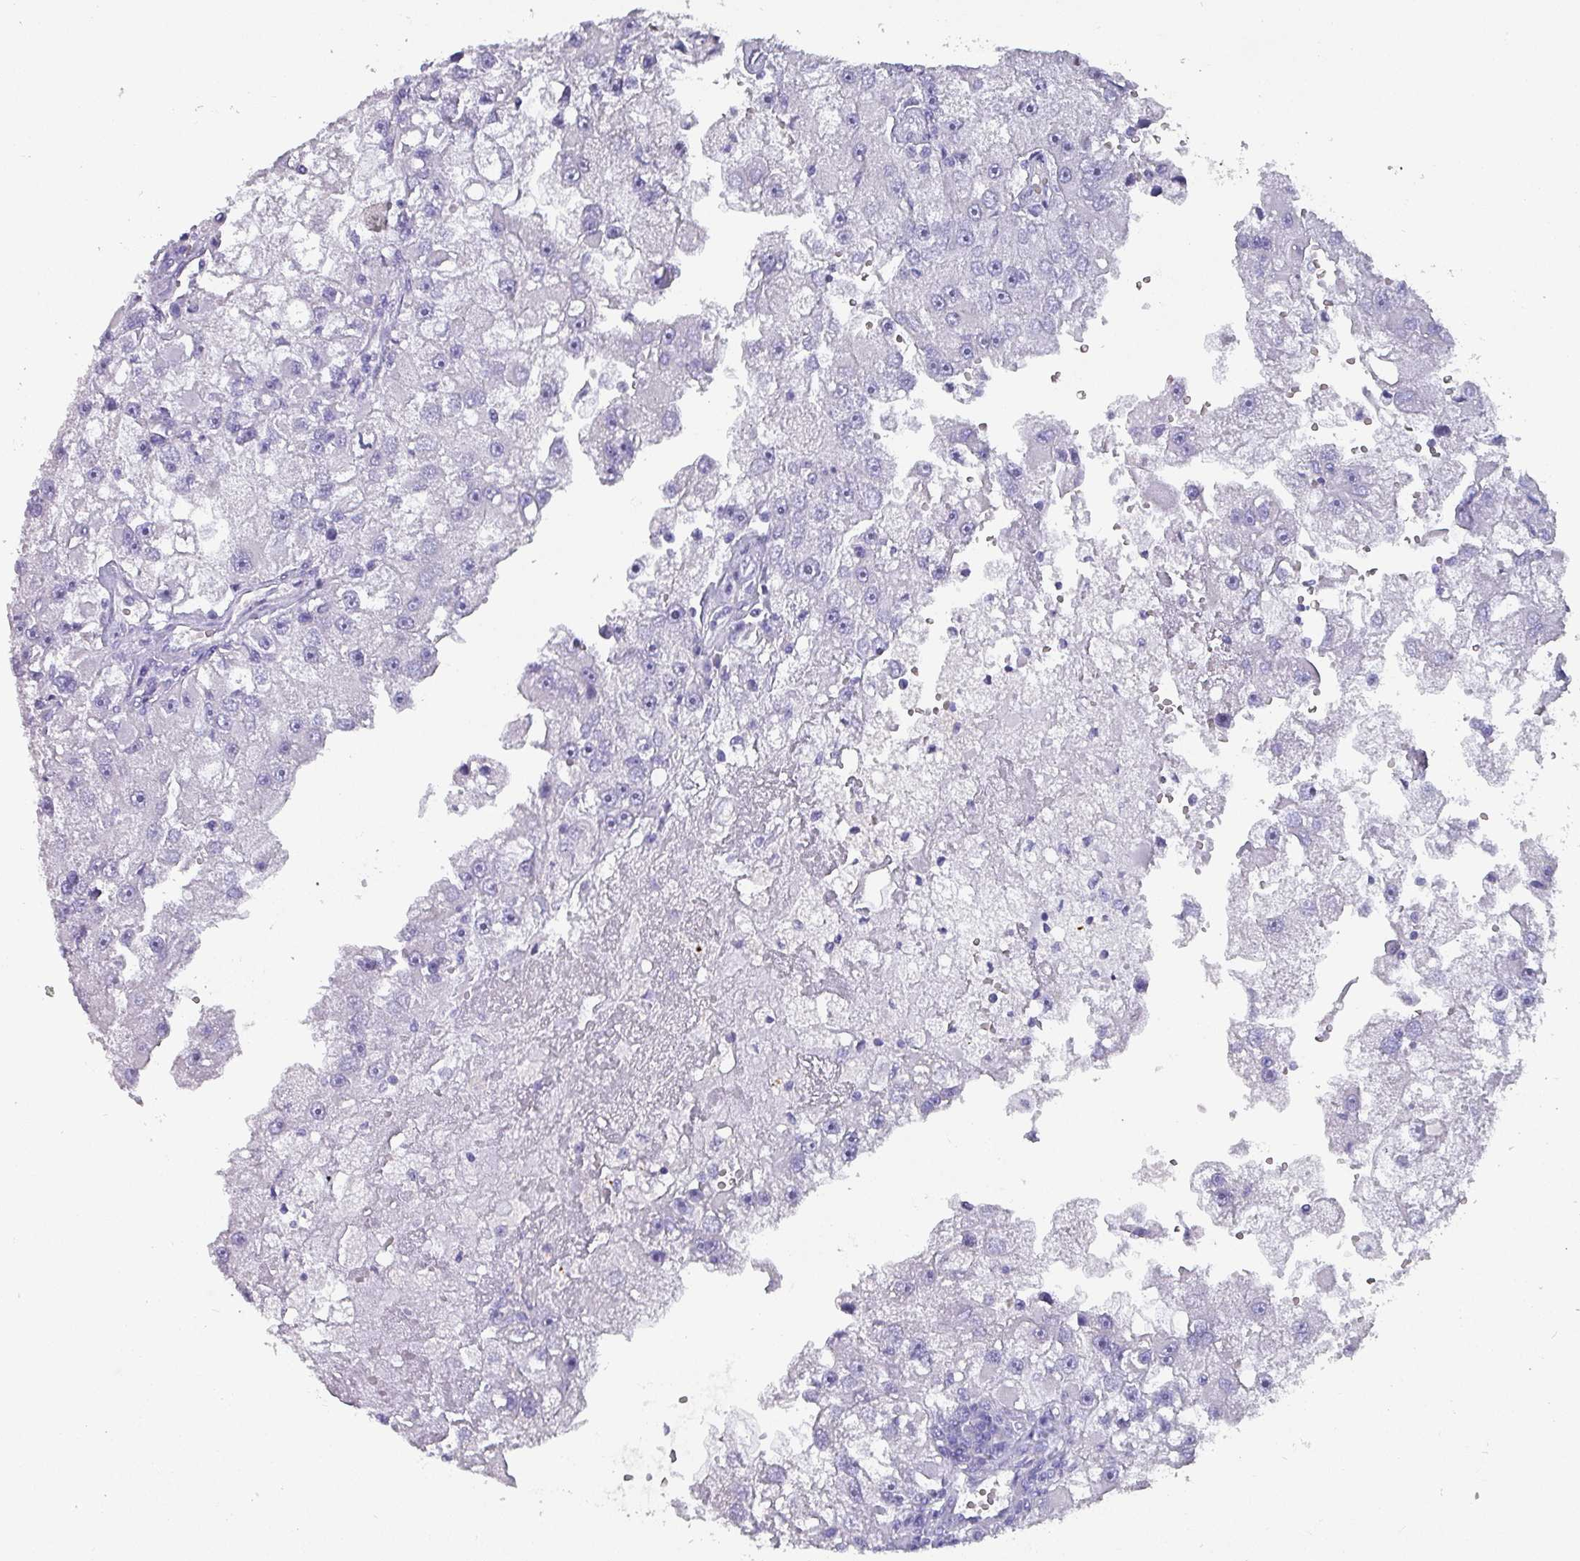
{"staining": {"intensity": "negative", "quantity": "none", "location": "none"}, "tissue": "renal cancer", "cell_type": "Tumor cells", "image_type": "cancer", "snomed": [{"axis": "morphology", "description": "Adenocarcinoma, NOS"}, {"axis": "topography", "description": "Kidney"}], "caption": "This is an immunohistochemistry histopathology image of renal cancer. There is no staining in tumor cells.", "gene": "INS-IGF2", "patient": {"sex": "male", "age": 63}}